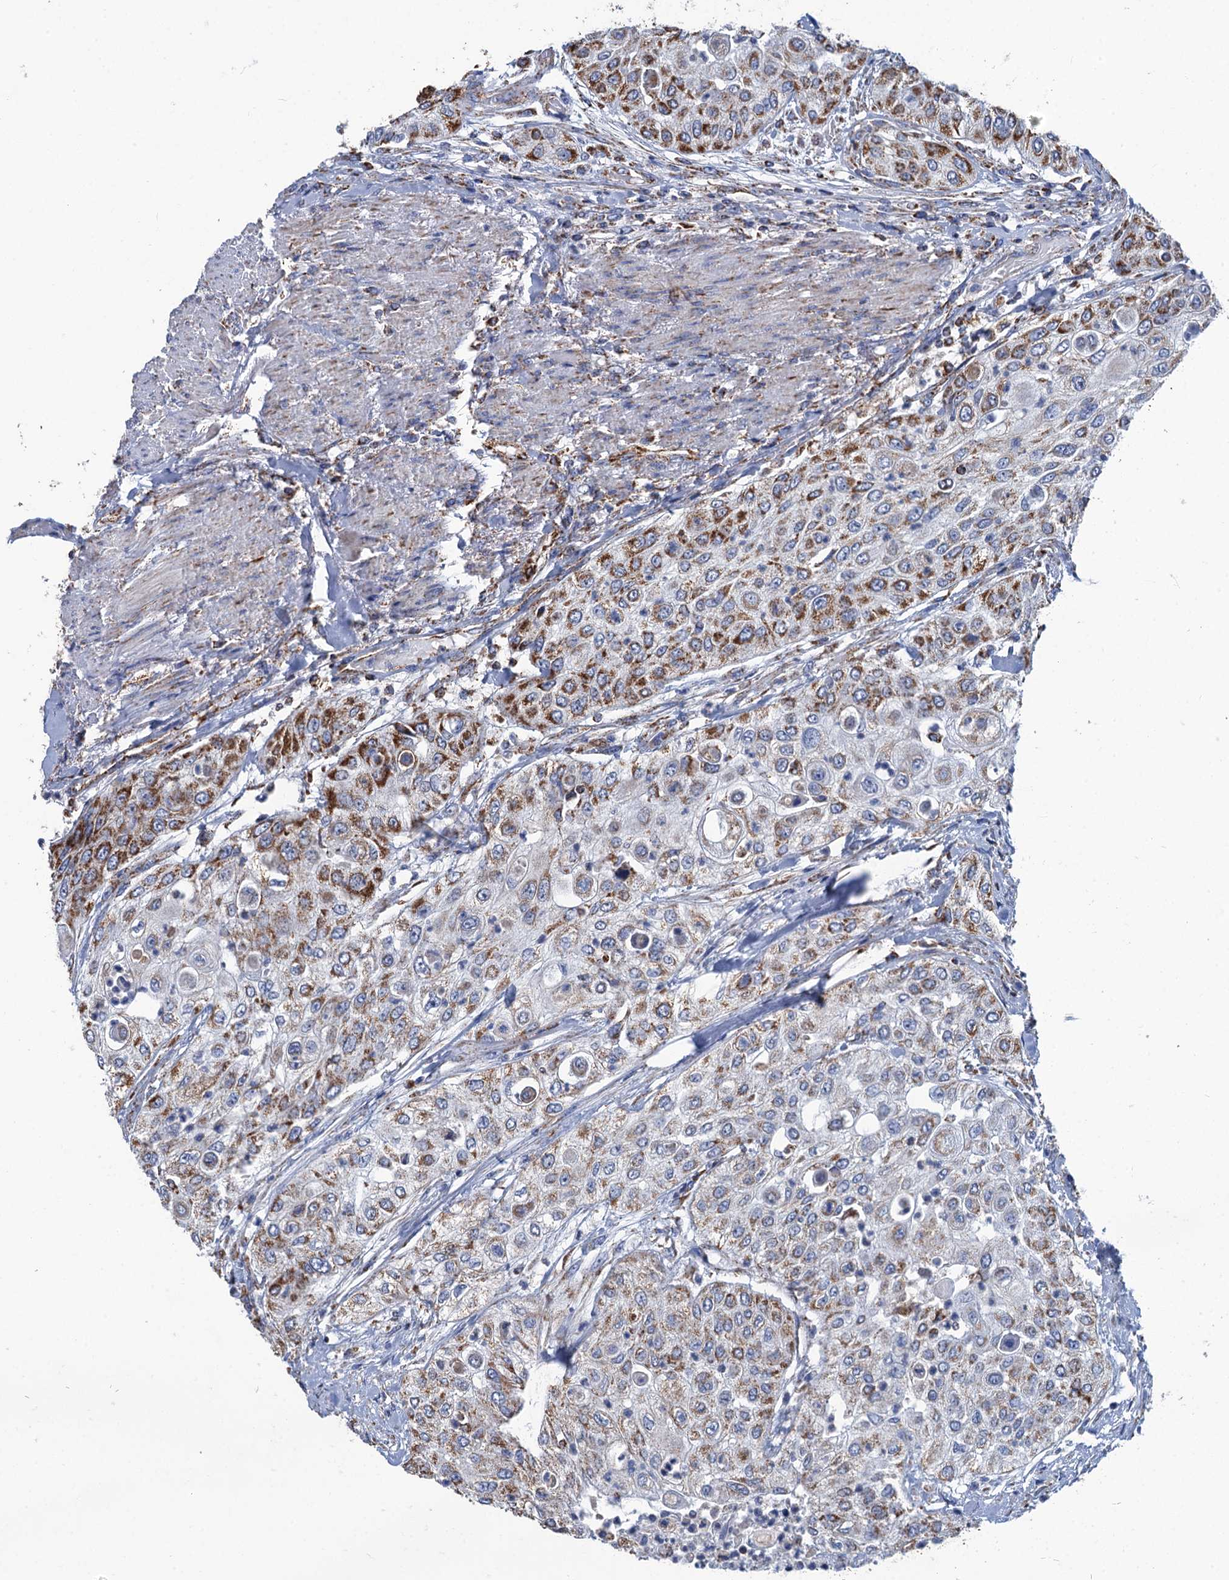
{"staining": {"intensity": "moderate", "quantity": "25%-75%", "location": "cytoplasmic/membranous"}, "tissue": "urothelial cancer", "cell_type": "Tumor cells", "image_type": "cancer", "snomed": [{"axis": "morphology", "description": "Urothelial carcinoma, High grade"}, {"axis": "topography", "description": "Urinary bladder"}], "caption": "Approximately 25%-75% of tumor cells in urothelial cancer display moderate cytoplasmic/membranous protein expression as visualized by brown immunohistochemical staining.", "gene": "IVD", "patient": {"sex": "female", "age": 79}}